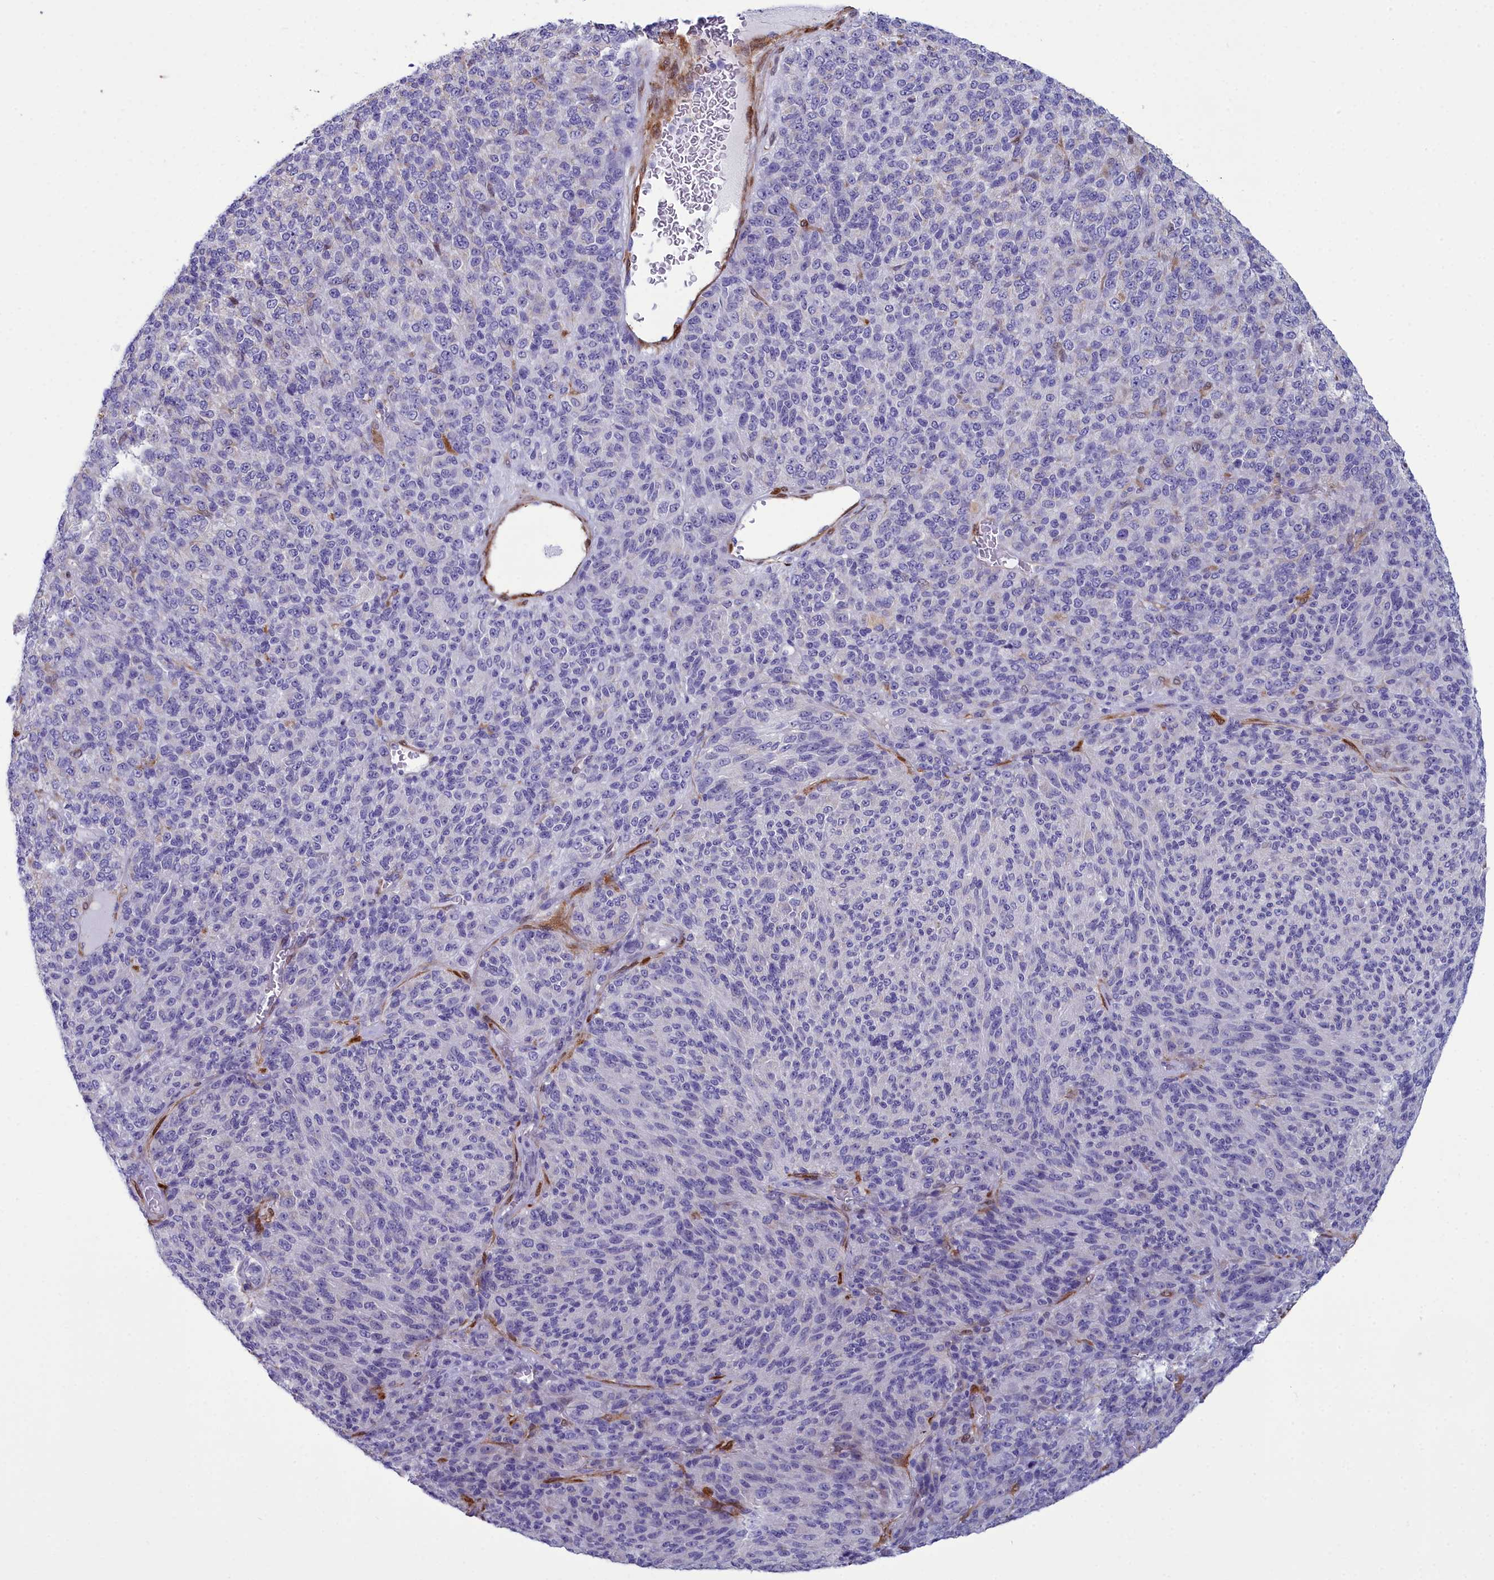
{"staining": {"intensity": "negative", "quantity": "none", "location": "none"}, "tissue": "melanoma", "cell_type": "Tumor cells", "image_type": "cancer", "snomed": [{"axis": "morphology", "description": "Malignant melanoma, Metastatic site"}, {"axis": "topography", "description": "Brain"}], "caption": "Immunohistochemistry of human malignant melanoma (metastatic site) demonstrates no positivity in tumor cells.", "gene": "PPP1R14A", "patient": {"sex": "female", "age": 56}}